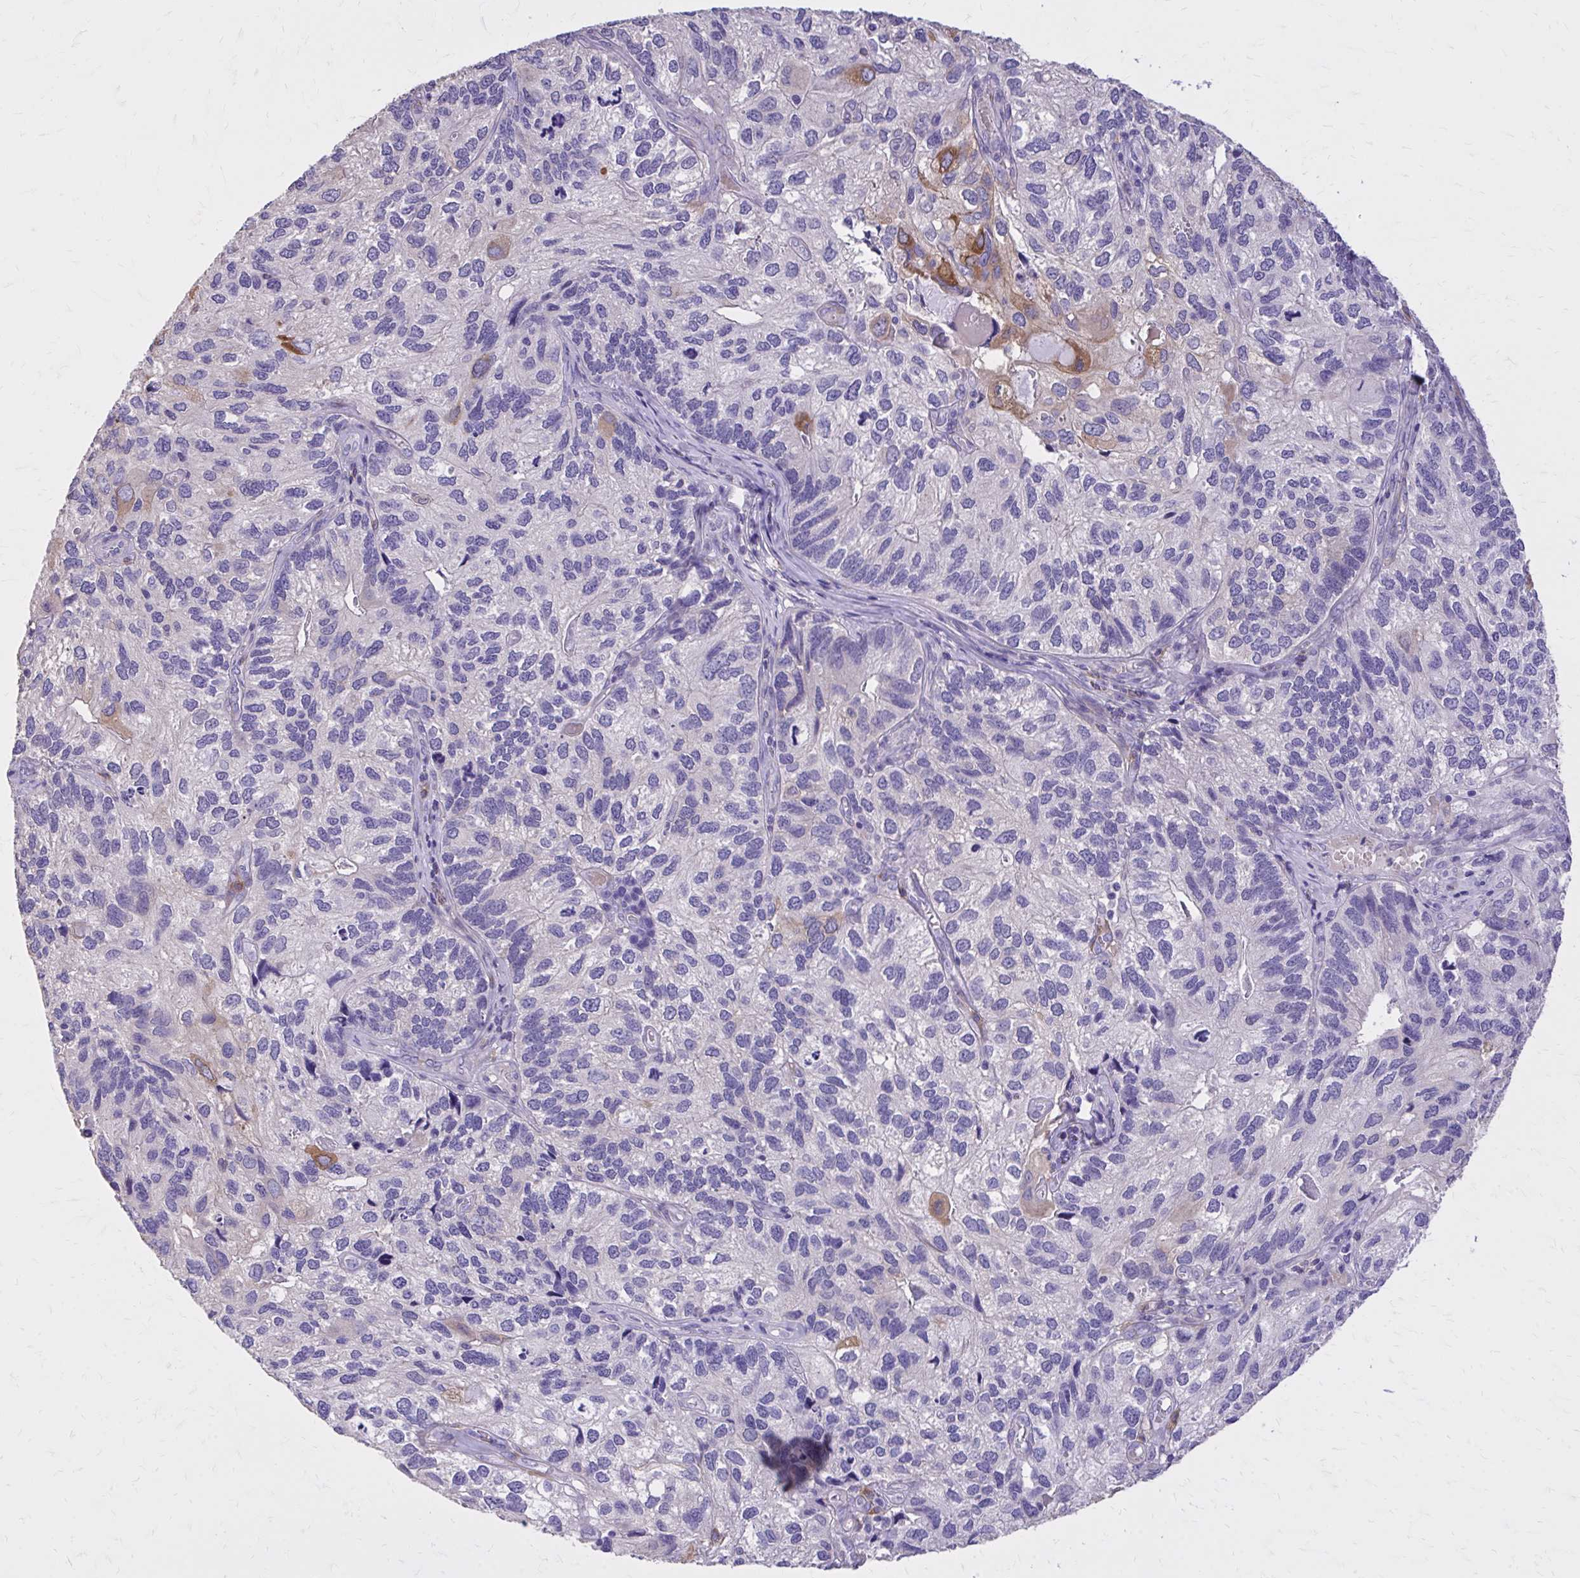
{"staining": {"intensity": "moderate", "quantity": "<25%", "location": "cytoplasmic/membranous"}, "tissue": "endometrial cancer", "cell_type": "Tumor cells", "image_type": "cancer", "snomed": [{"axis": "morphology", "description": "Carcinoma, NOS"}, {"axis": "topography", "description": "Uterus"}], "caption": "A low amount of moderate cytoplasmic/membranous staining is seen in about <25% of tumor cells in endometrial cancer (carcinoma) tissue. The protein of interest is shown in brown color, while the nuclei are stained blue.", "gene": "EPB41L1", "patient": {"sex": "female", "age": 76}}